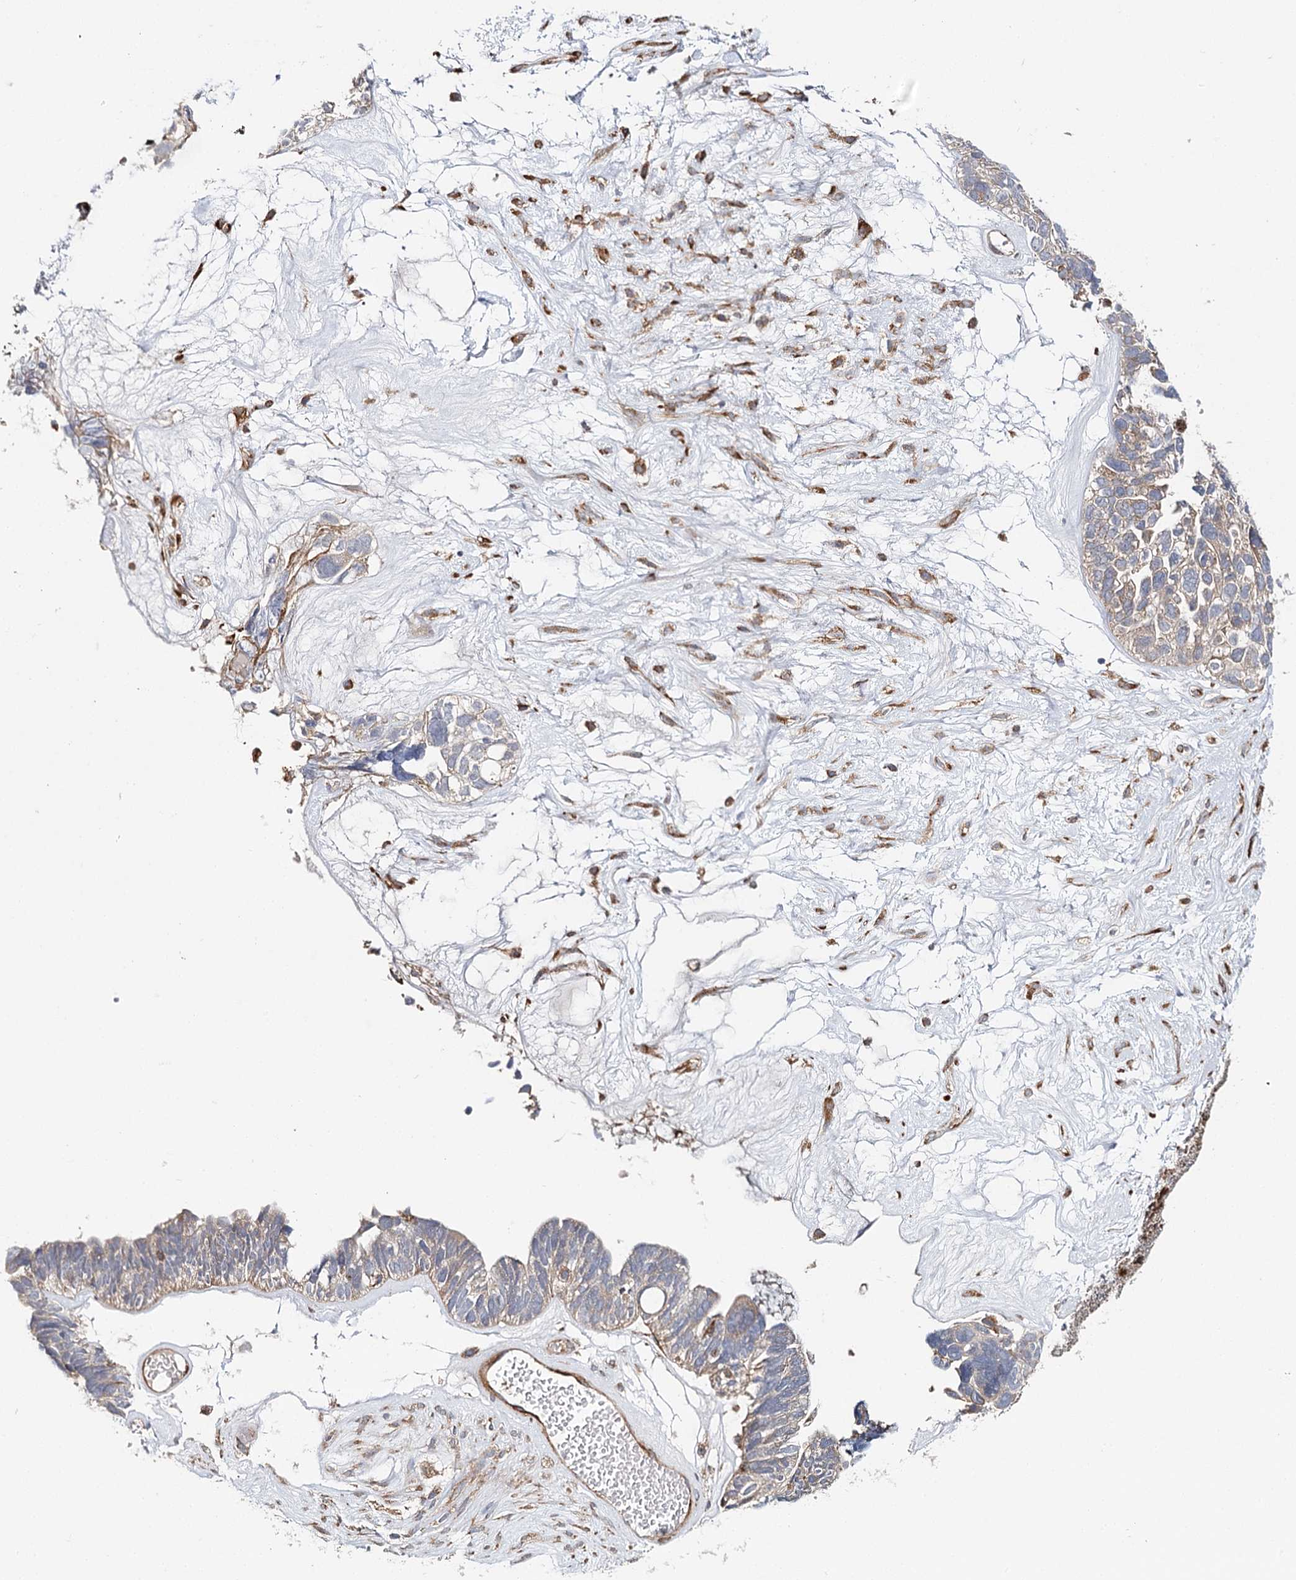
{"staining": {"intensity": "negative", "quantity": "none", "location": "none"}, "tissue": "ovarian cancer", "cell_type": "Tumor cells", "image_type": "cancer", "snomed": [{"axis": "morphology", "description": "Cystadenocarcinoma, serous, NOS"}, {"axis": "topography", "description": "Ovary"}], "caption": "The photomicrograph exhibits no significant expression in tumor cells of ovarian serous cystadenocarcinoma.", "gene": "VEGFA", "patient": {"sex": "female", "age": 79}}